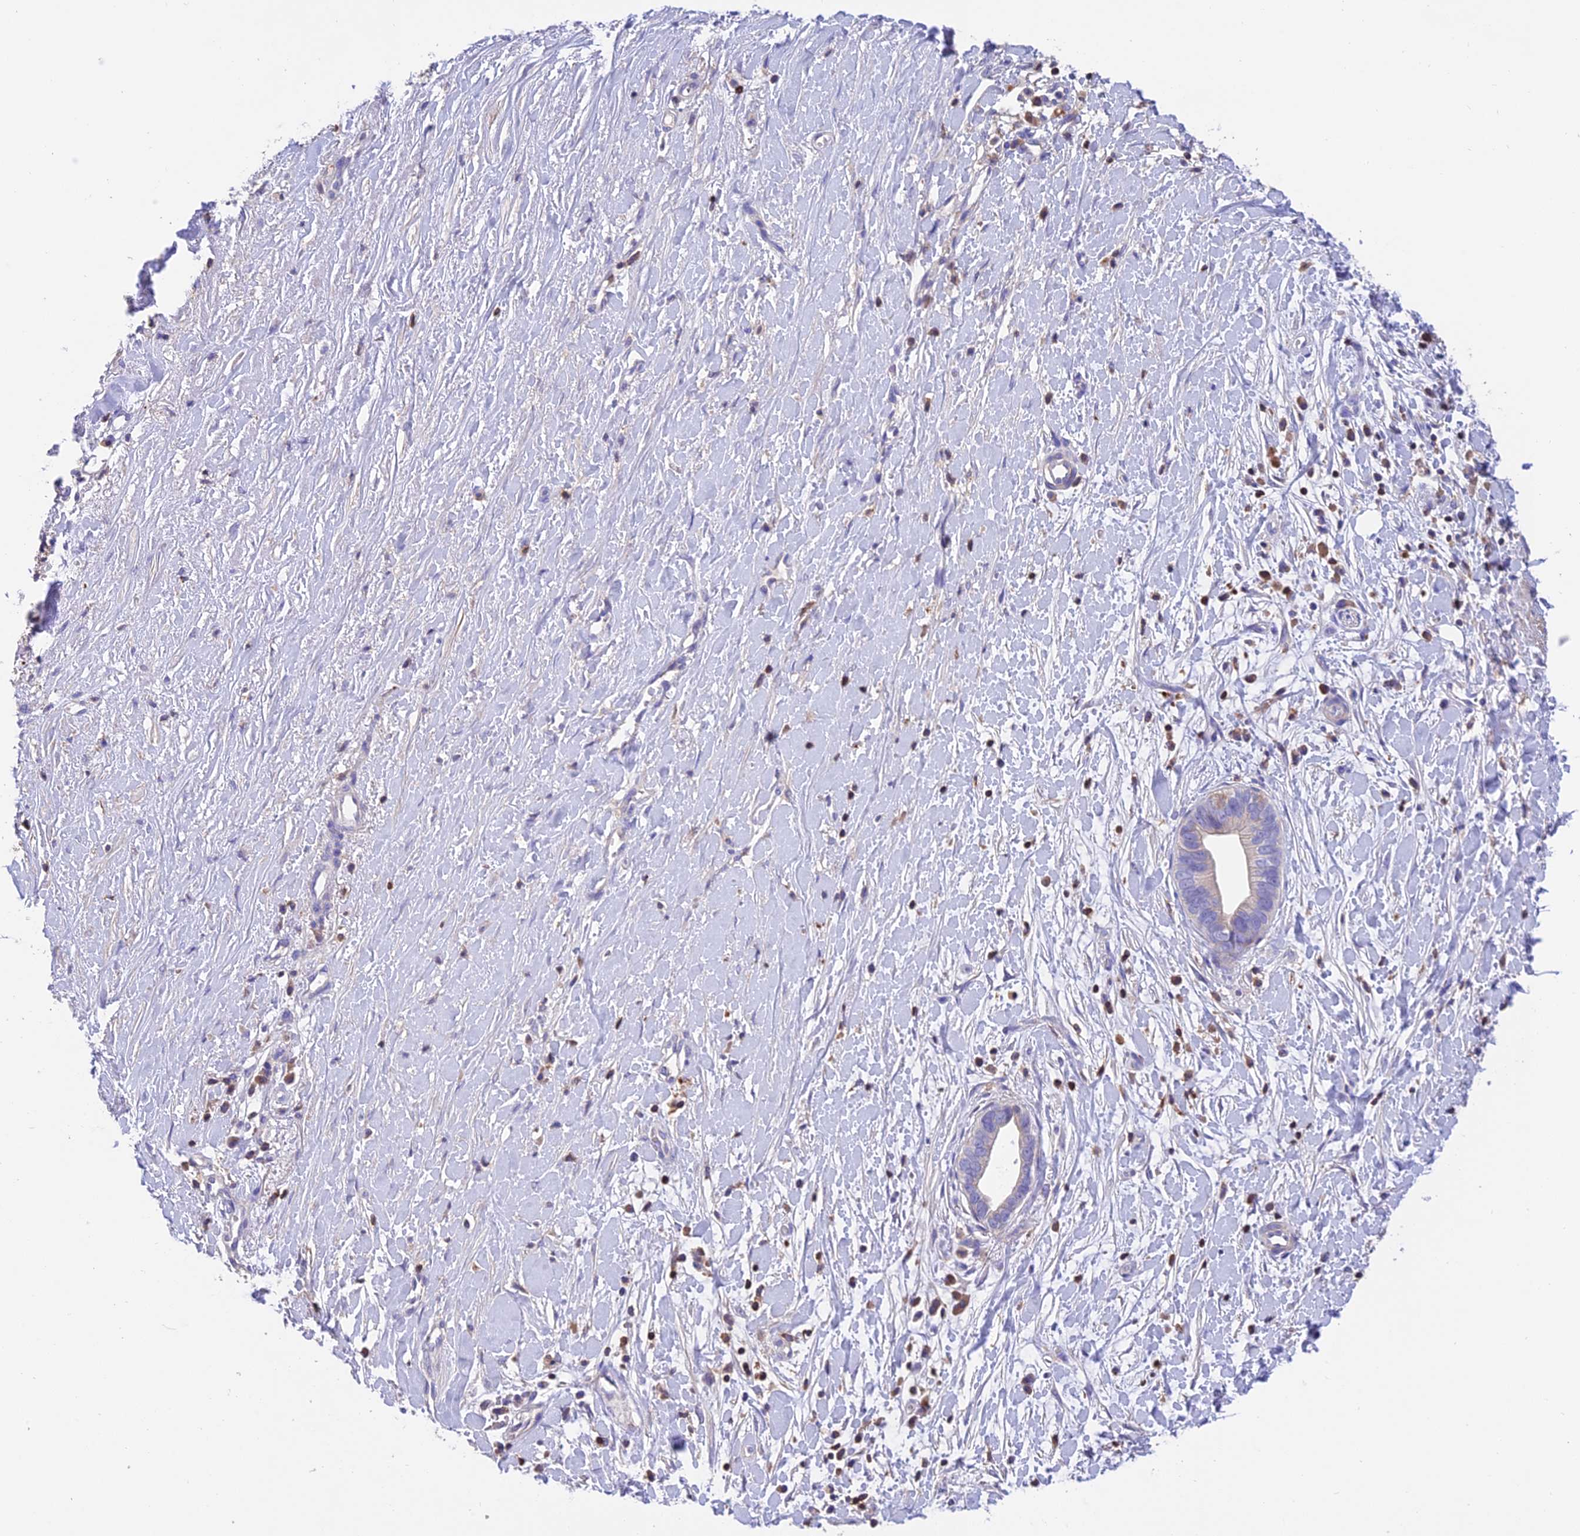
{"staining": {"intensity": "negative", "quantity": "none", "location": "none"}, "tissue": "liver cancer", "cell_type": "Tumor cells", "image_type": "cancer", "snomed": [{"axis": "morphology", "description": "Cholangiocarcinoma"}, {"axis": "topography", "description": "Liver"}], "caption": "An immunohistochemistry (IHC) photomicrograph of cholangiocarcinoma (liver) is shown. There is no staining in tumor cells of cholangiocarcinoma (liver).", "gene": "LPXN", "patient": {"sex": "female", "age": 79}}